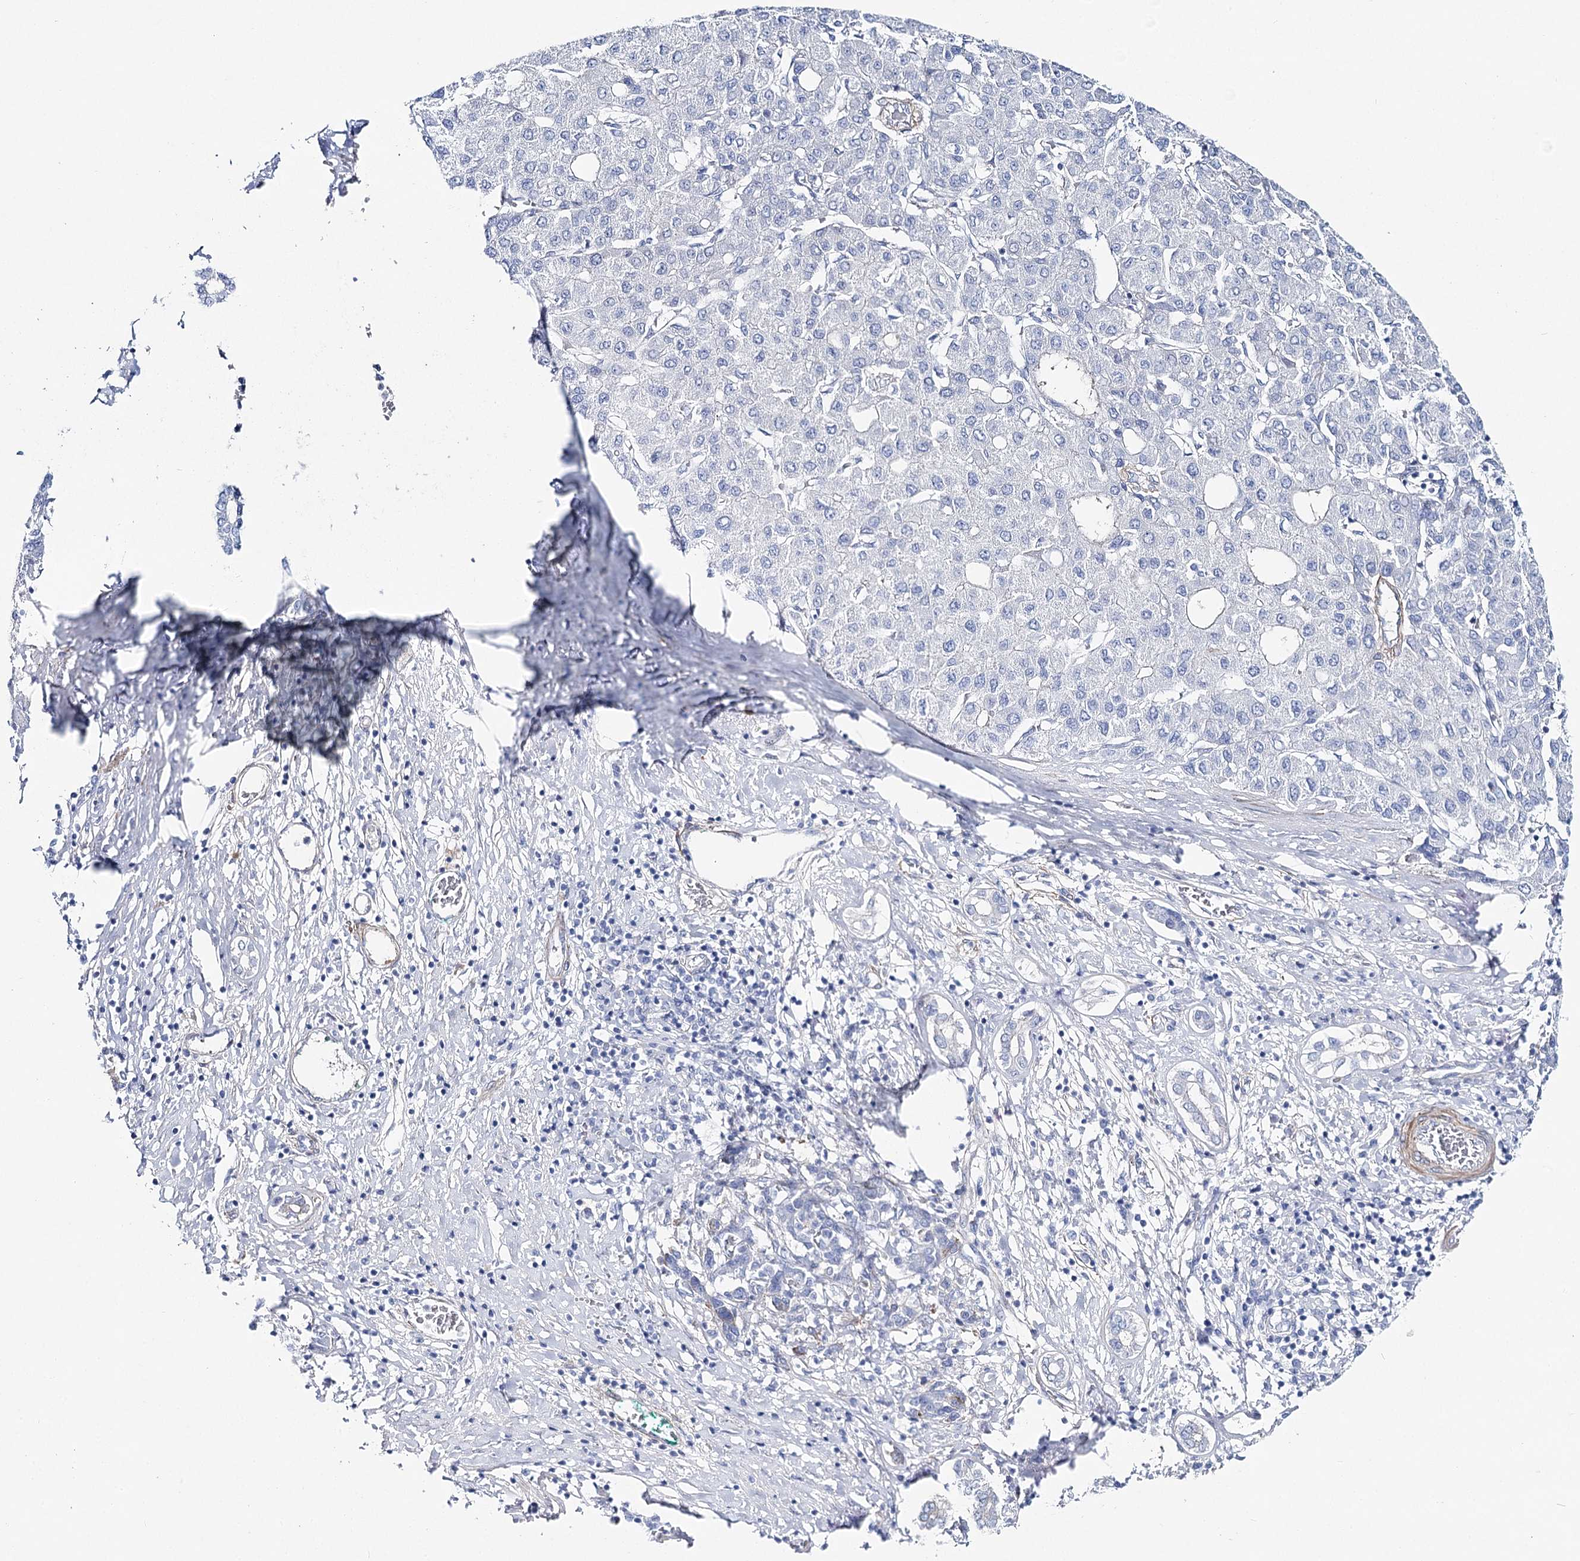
{"staining": {"intensity": "negative", "quantity": "none", "location": "none"}, "tissue": "liver cancer", "cell_type": "Tumor cells", "image_type": "cancer", "snomed": [{"axis": "morphology", "description": "Carcinoma, Hepatocellular, NOS"}, {"axis": "topography", "description": "Liver"}], "caption": "DAB (3,3'-diaminobenzidine) immunohistochemical staining of hepatocellular carcinoma (liver) shows no significant expression in tumor cells.", "gene": "ANKRD23", "patient": {"sex": "male", "age": 65}}